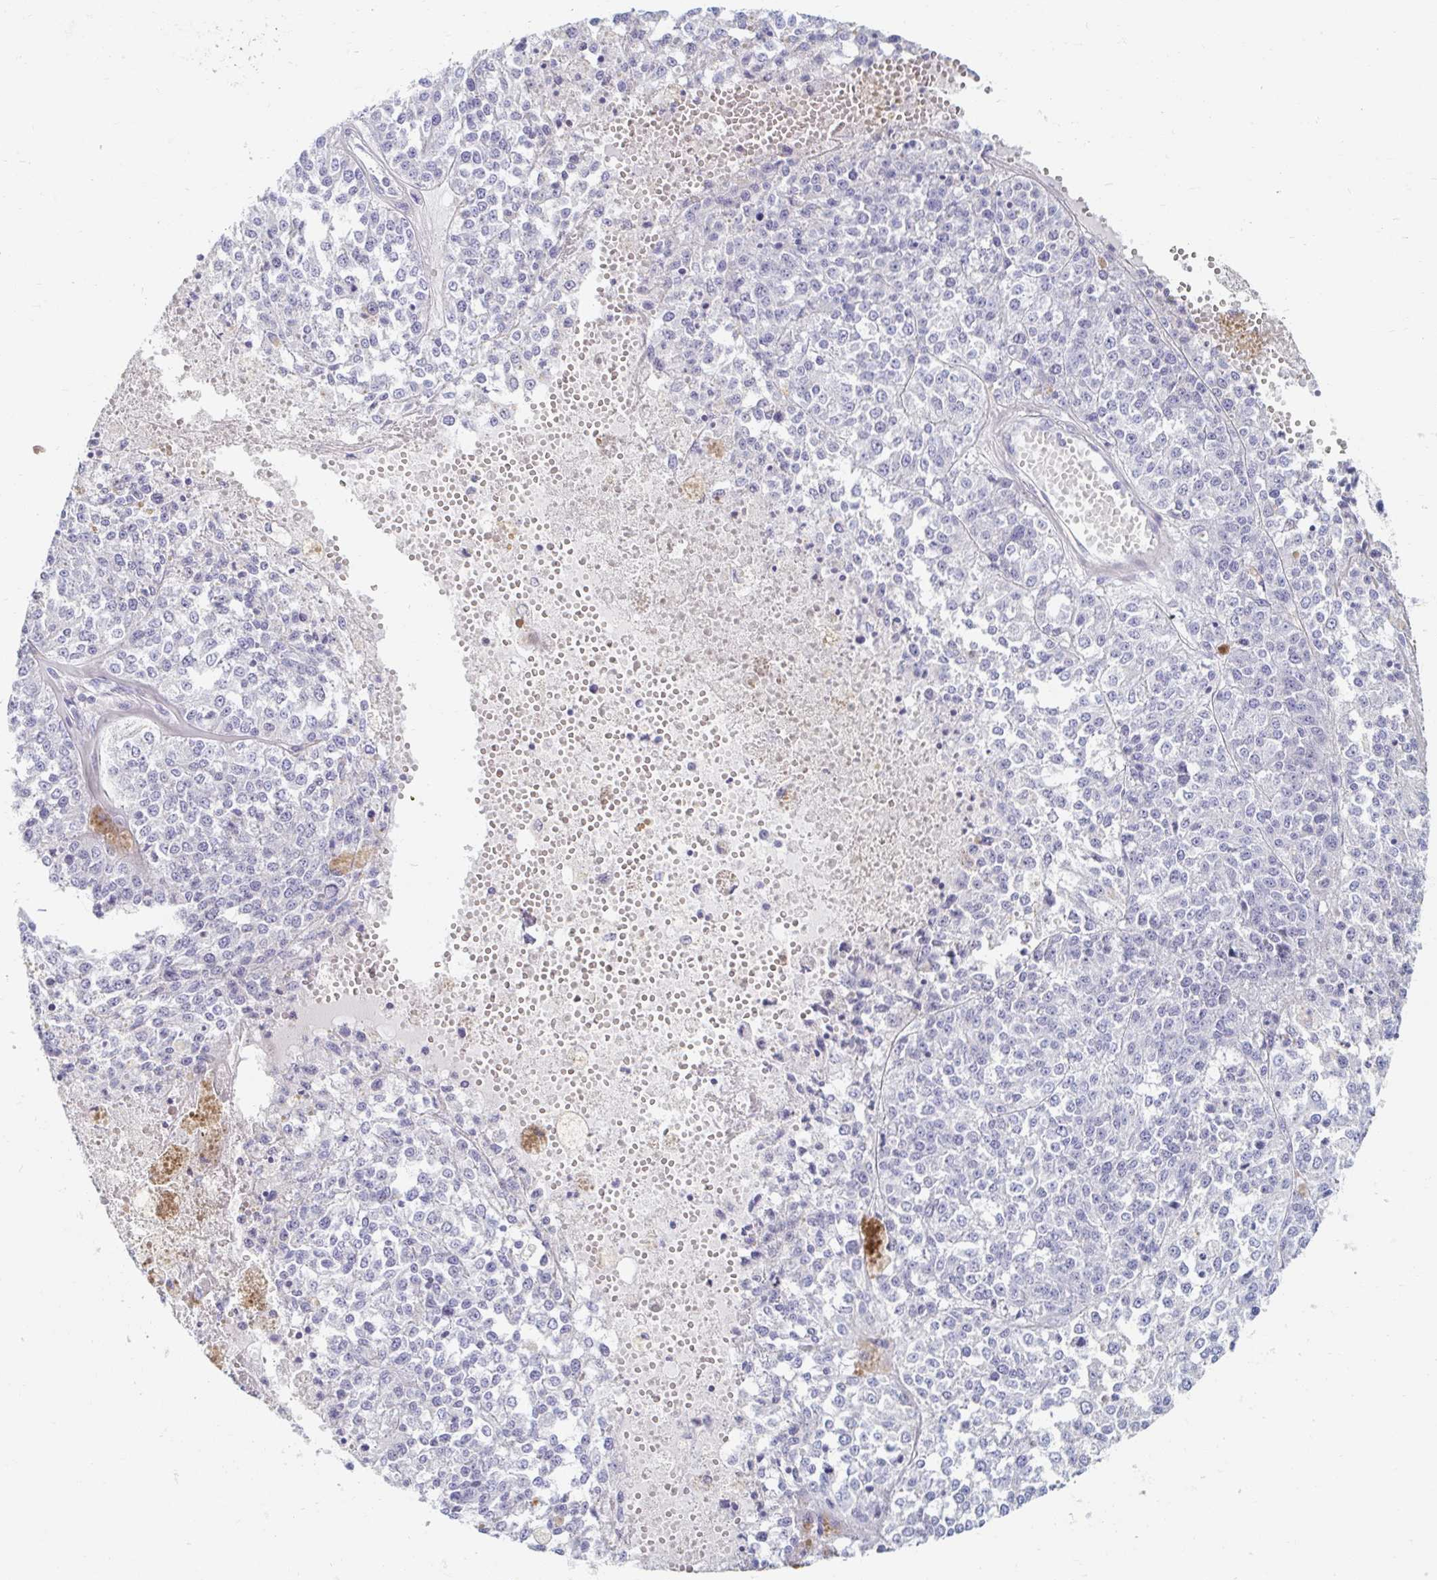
{"staining": {"intensity": "negative", "quantity": "none", "location": "none"}, "tissue": "melanoma", "cell_type": "Tumor cells", "image_type": "cancer", "snomed": [{"axis": "morphology", "description": "Malignant melanoma, Metastatic site"}, {"axis": "topography", "description": "Lymph node"}], "caption": "DAB (3,3'-diaminobenzidine) immunohistochemical staining of malignant melanoma (metastatic site) reveals no significant positivity in tumor cells.", "gene": "MYLK2", "patient": {"sex": "female", "age": 64}}